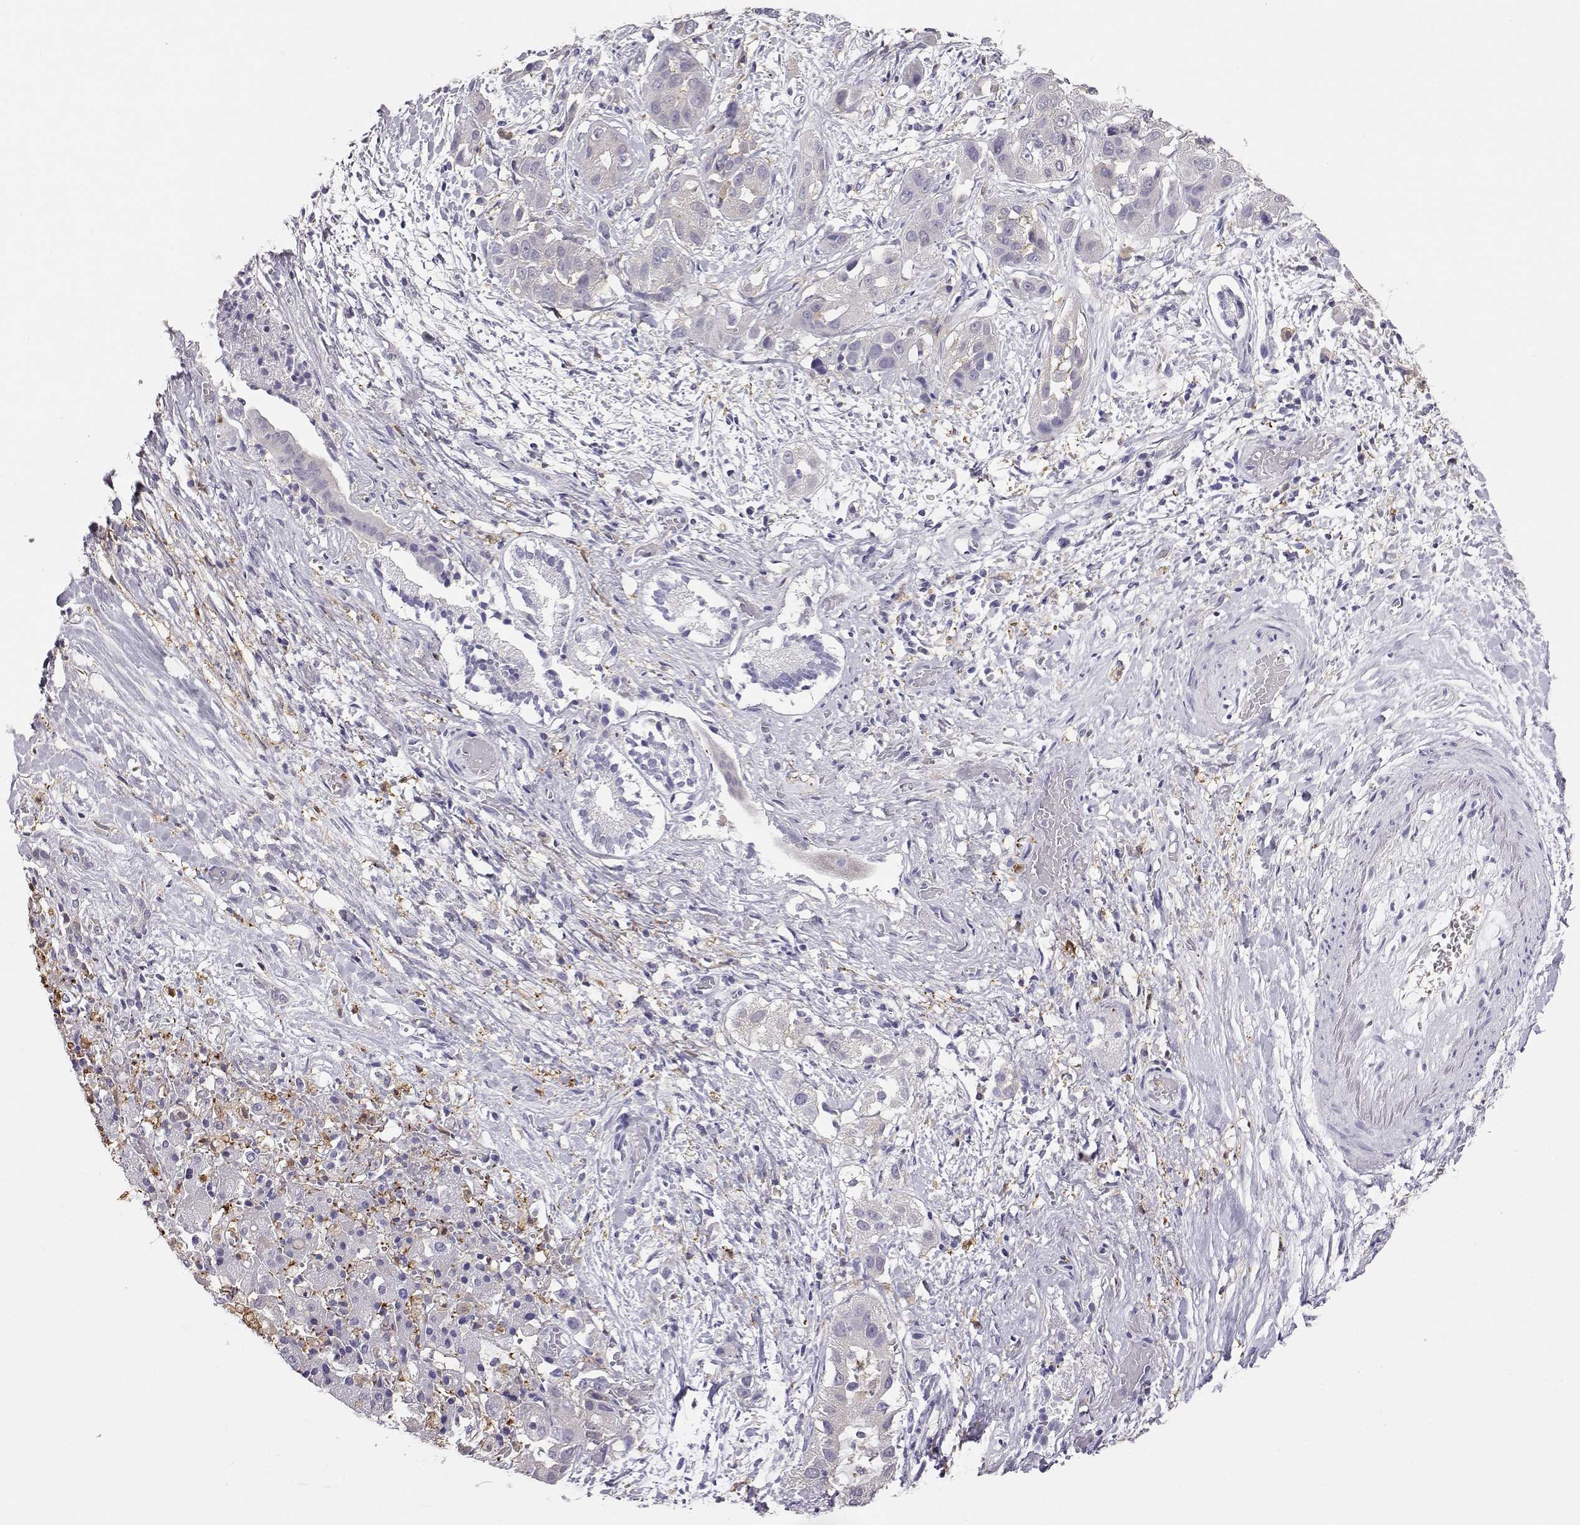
{"staining": {"intensity": "negative", "quantity": "none", "location": "none"}, "tissue": "liver cancer", "cell_type": "Tumor cells", "image_type": "cancer", "snomed": [{"axis": "morphology", "description": "Cholangiocarcinoma"}, {"axis": "topography", "description": "Liver"}], "caption": "High magnification brightfield microscopy of cholangiocarcinoma (liver) stained with DAB (3,3'-diaminobenzidine) (brown) and counterstained with hematoxylin (blue): tumor cells show no significant staining. Nuclei are stained in blue.", "gene": "AKR1B1", "patient": {"sex": "female", "age": 52}}